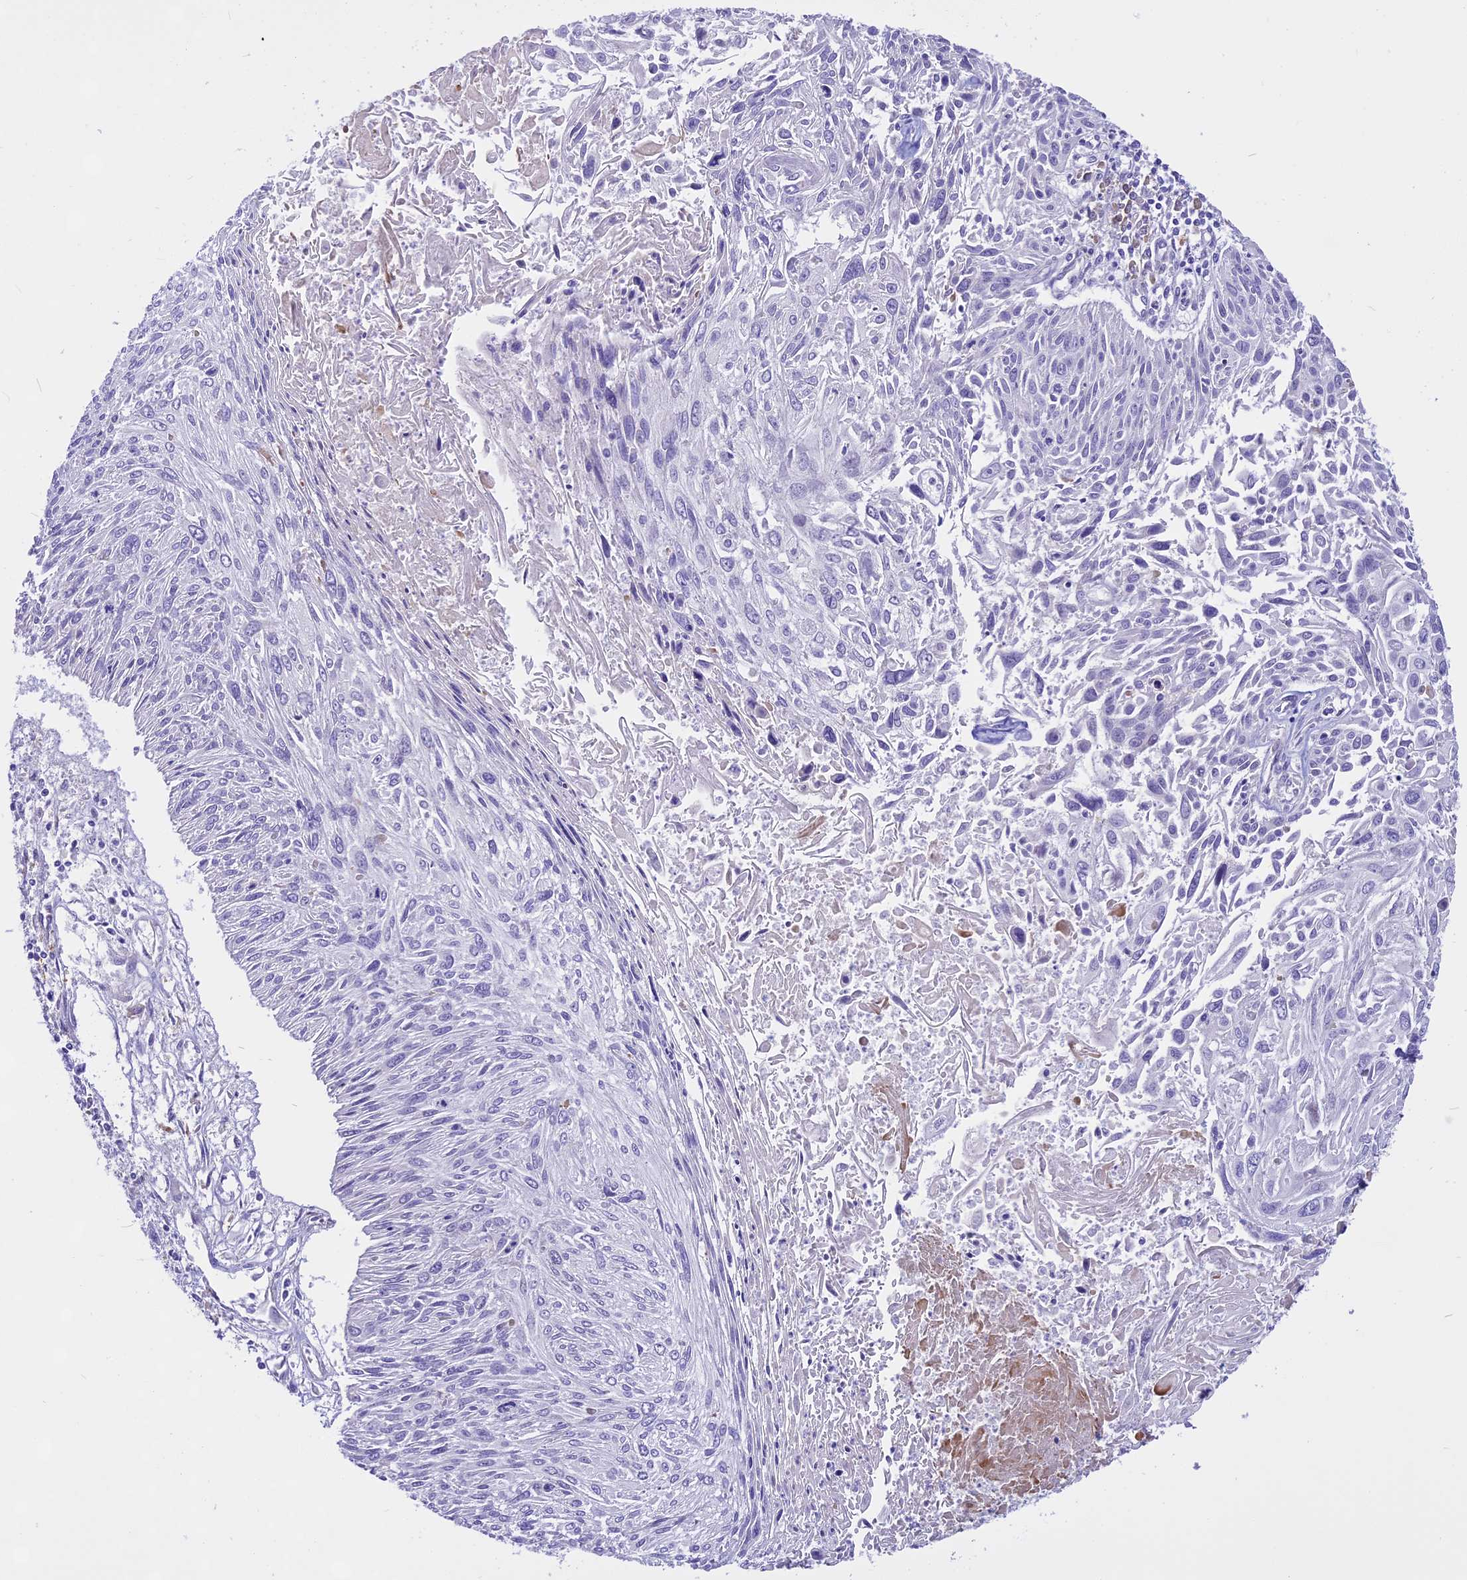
{"staining": {"intensity": "negative", "quantity": "none", "location": "none"}, "tissue": "cervical cancer", "cell_type": "Tumor cells", "image_type": "cancer", "snomed": [{"axis": "morphology", "description": "Squamous cell carcinoma, NOS"}, {"axis": "topography", "description": "Cervix"}], "caption": "Human cervical cancer (squamous cell carcinoma) stained for a protein using IHC displays no positivity in tumor cells.", "gene": "THRSP", "patient": {"sex": "female", "age": 51}}